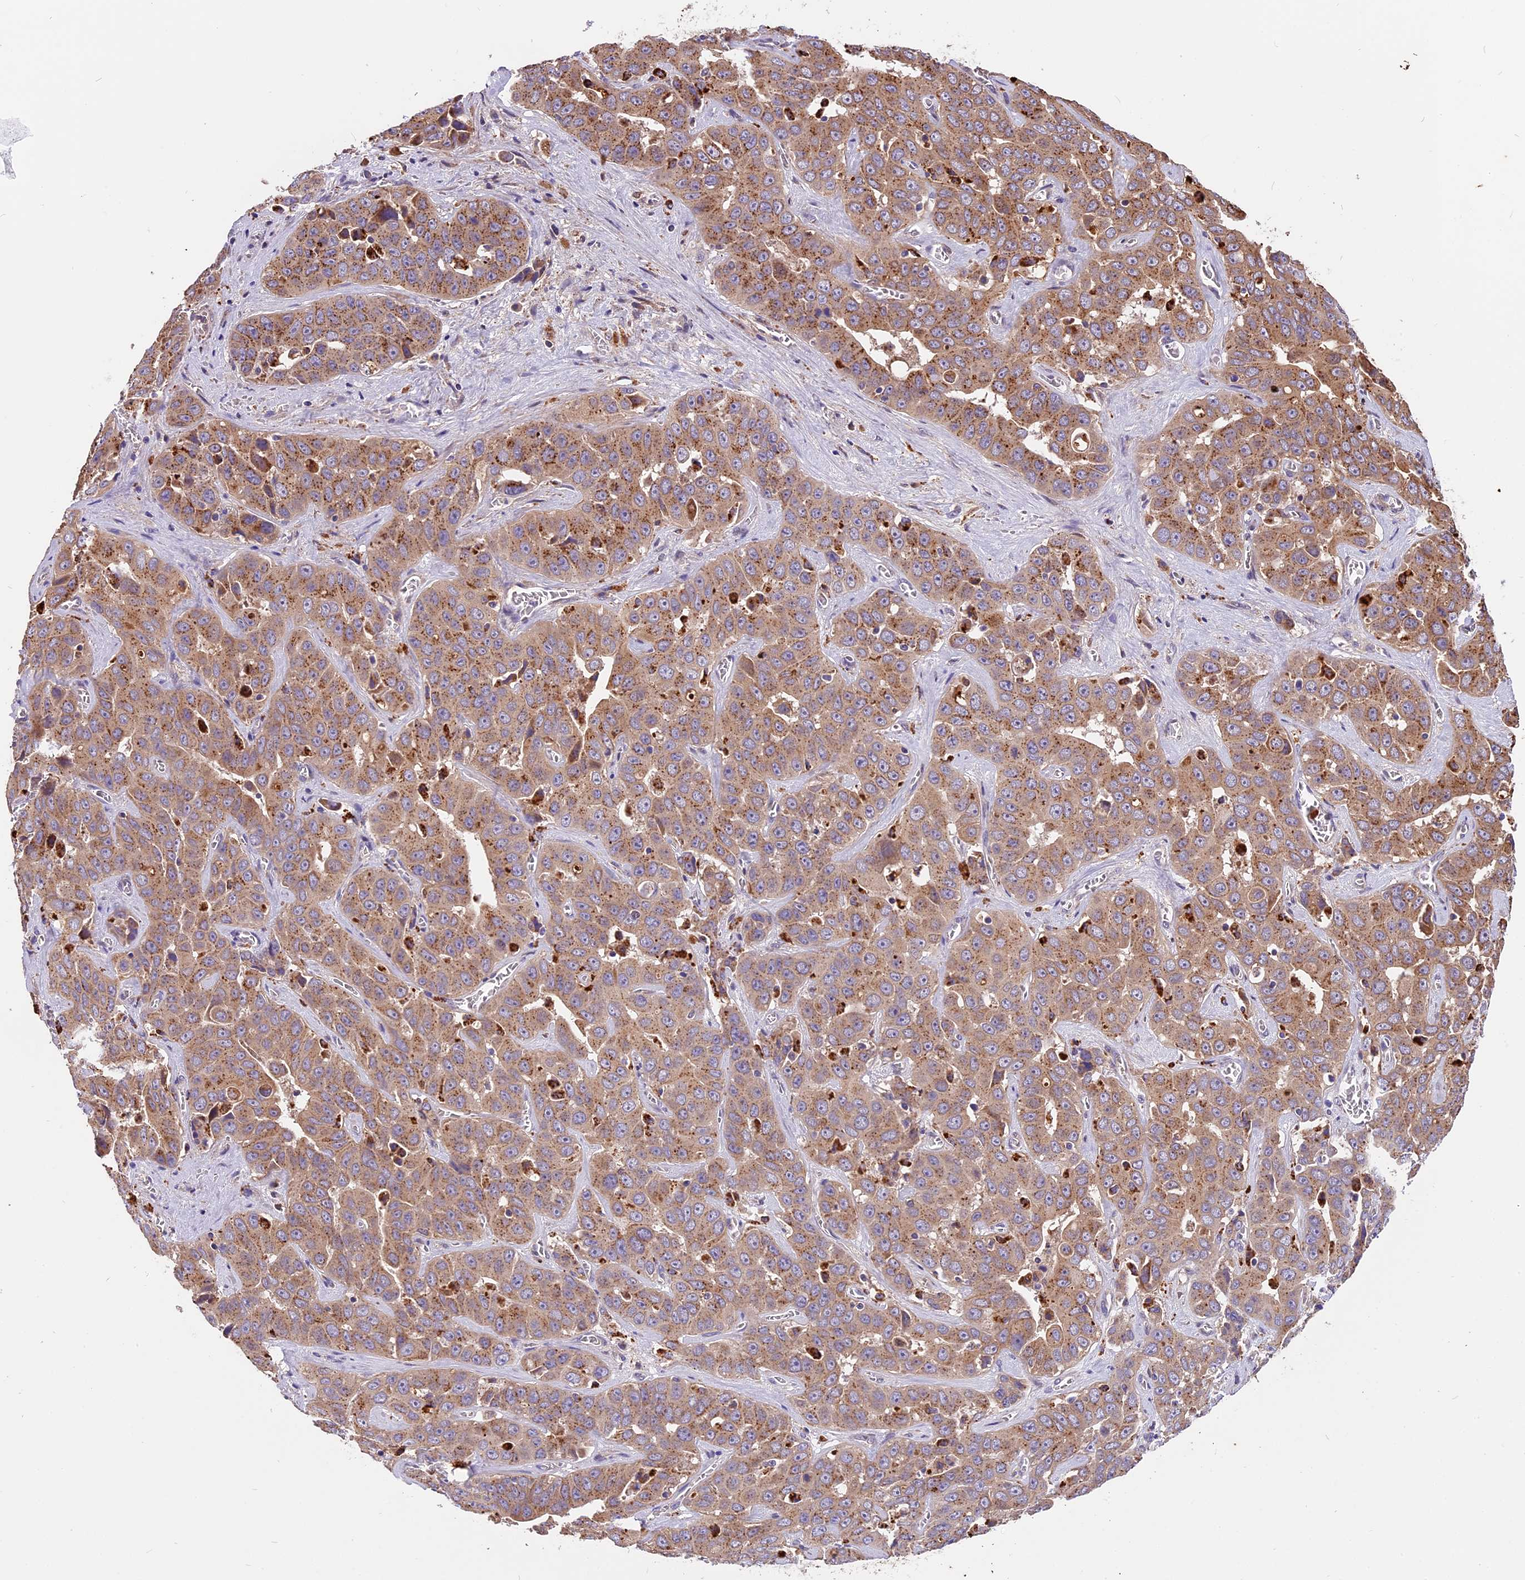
{"staining": {"intensity": "moderate", "quantity": ">75%", "location": "cytoplasmic/membranous"}, "tissue": "liver cancer", "cell_type": "Tumor cells", "image_type": "cancer", "snomed": [{"axis": "morphology", "description": "Cholangiocarcinoma"}, {"axis": "topography", "description": "Liver"}], "caption": "High-magnification brightfield microscopy of liver cholangiocarcinoma stained with DAB (3,3'-diaminobenzidine) (brown) and counterstained with hematoxylin (blue). tumor cells exhibit moderate cytoplasmic/membranous staining is present in about>75% of cells. Ihc stains the protein in brown and the nuclei are stained blue.", "gene": "COPE", "patient": {"sex": "female", "age": 52}}